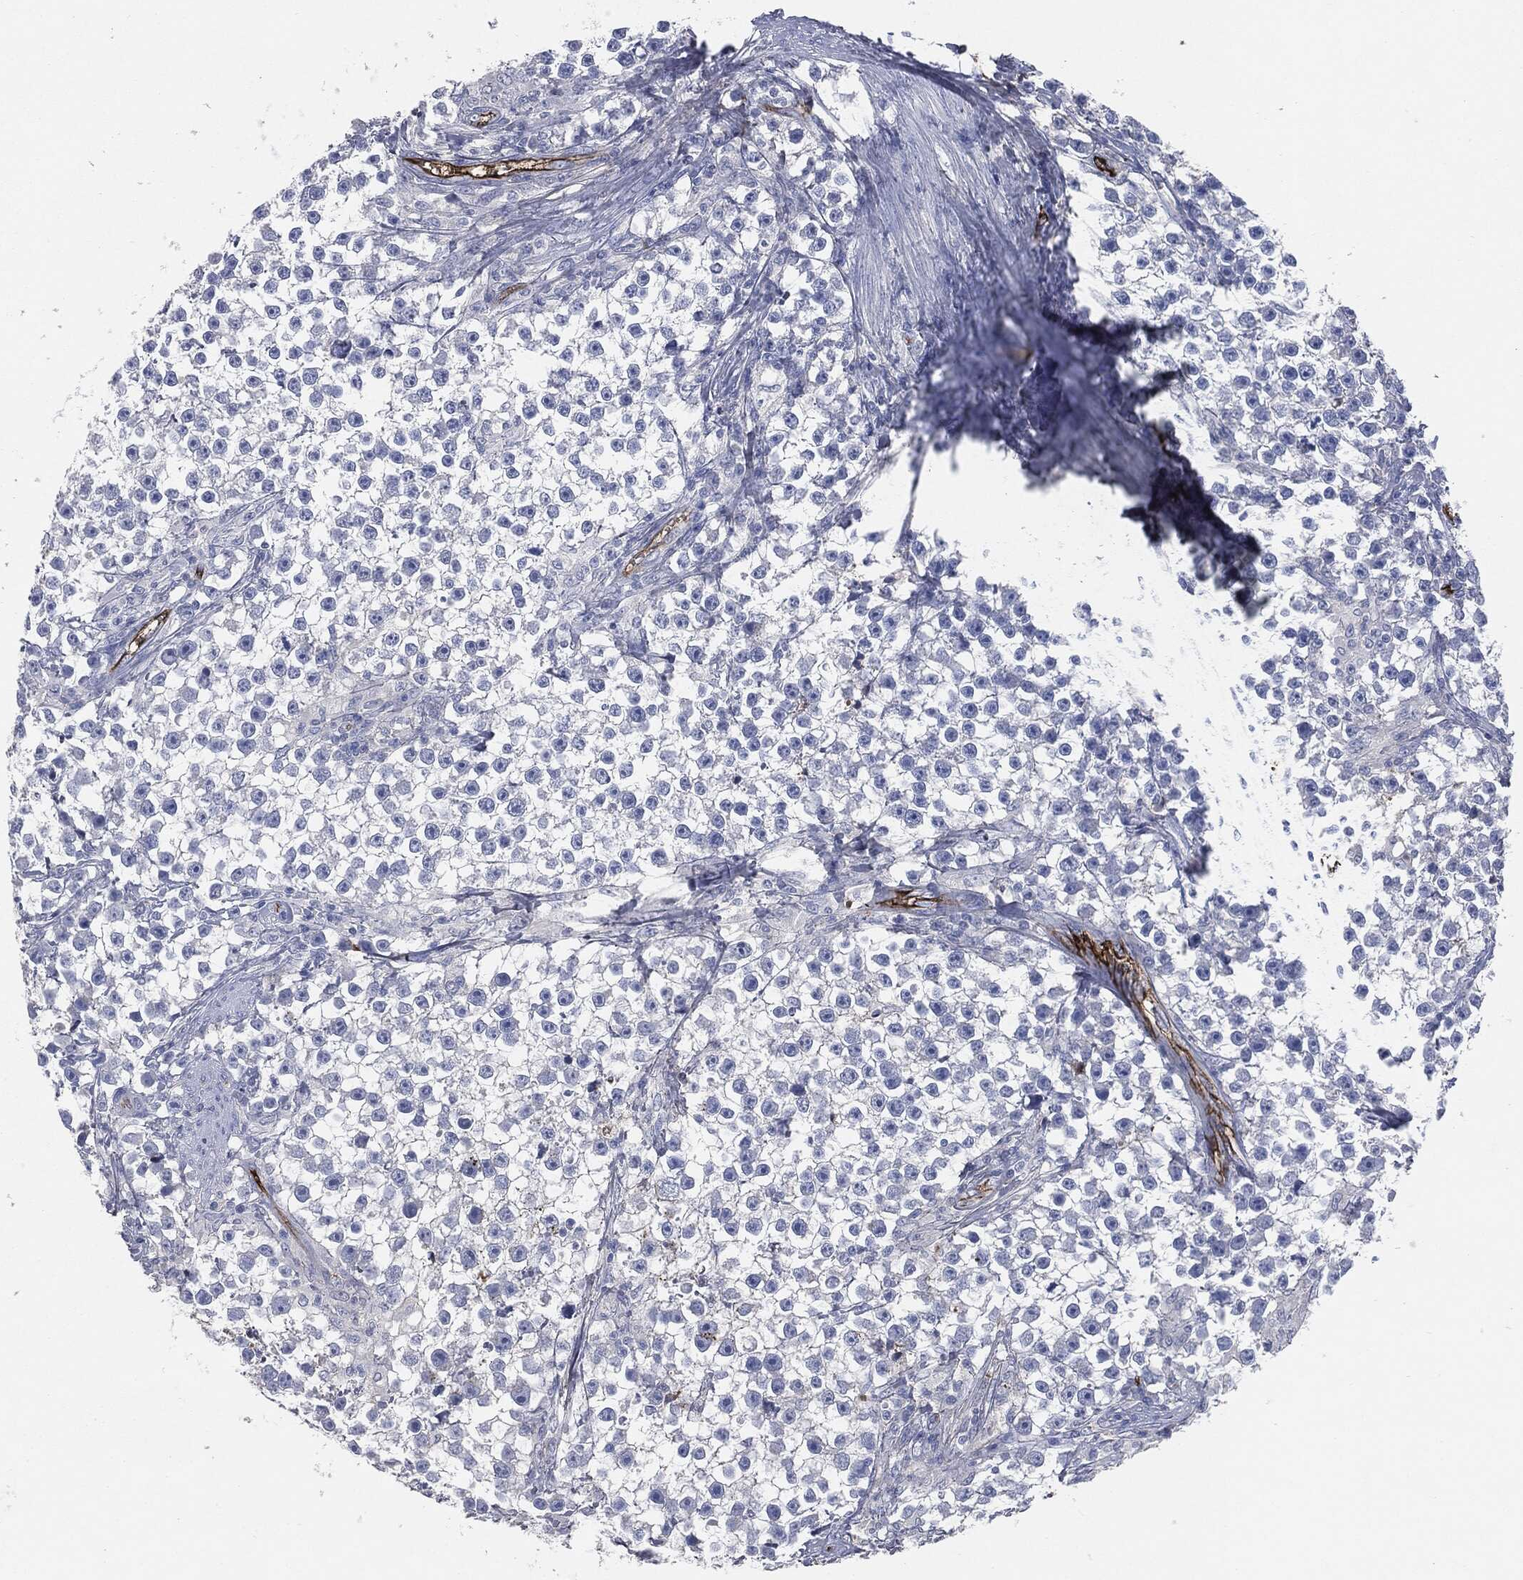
{"staining": {"intensity": "negative", "quantity": "none", "location": "none"}, "tissue": "testis cancer", "cell_type": "Tumor cells", "image_type": "cancer", "snomed": [{"axis": "morphology", "description": "Seminoma, NOS"}, {"axis": "topography", "description": "Testis"}], "caption": "Immunohistochemical staining of testis seminoma demonstrates no significant positivity in tumor cells. (Stains: DAB immunohistochemistry with hematoxylin counter stain, Microscopy: brightfield microscopy at high magnification).", "gene": "APOB", "patient": {"sex": "male", "age": 59}}